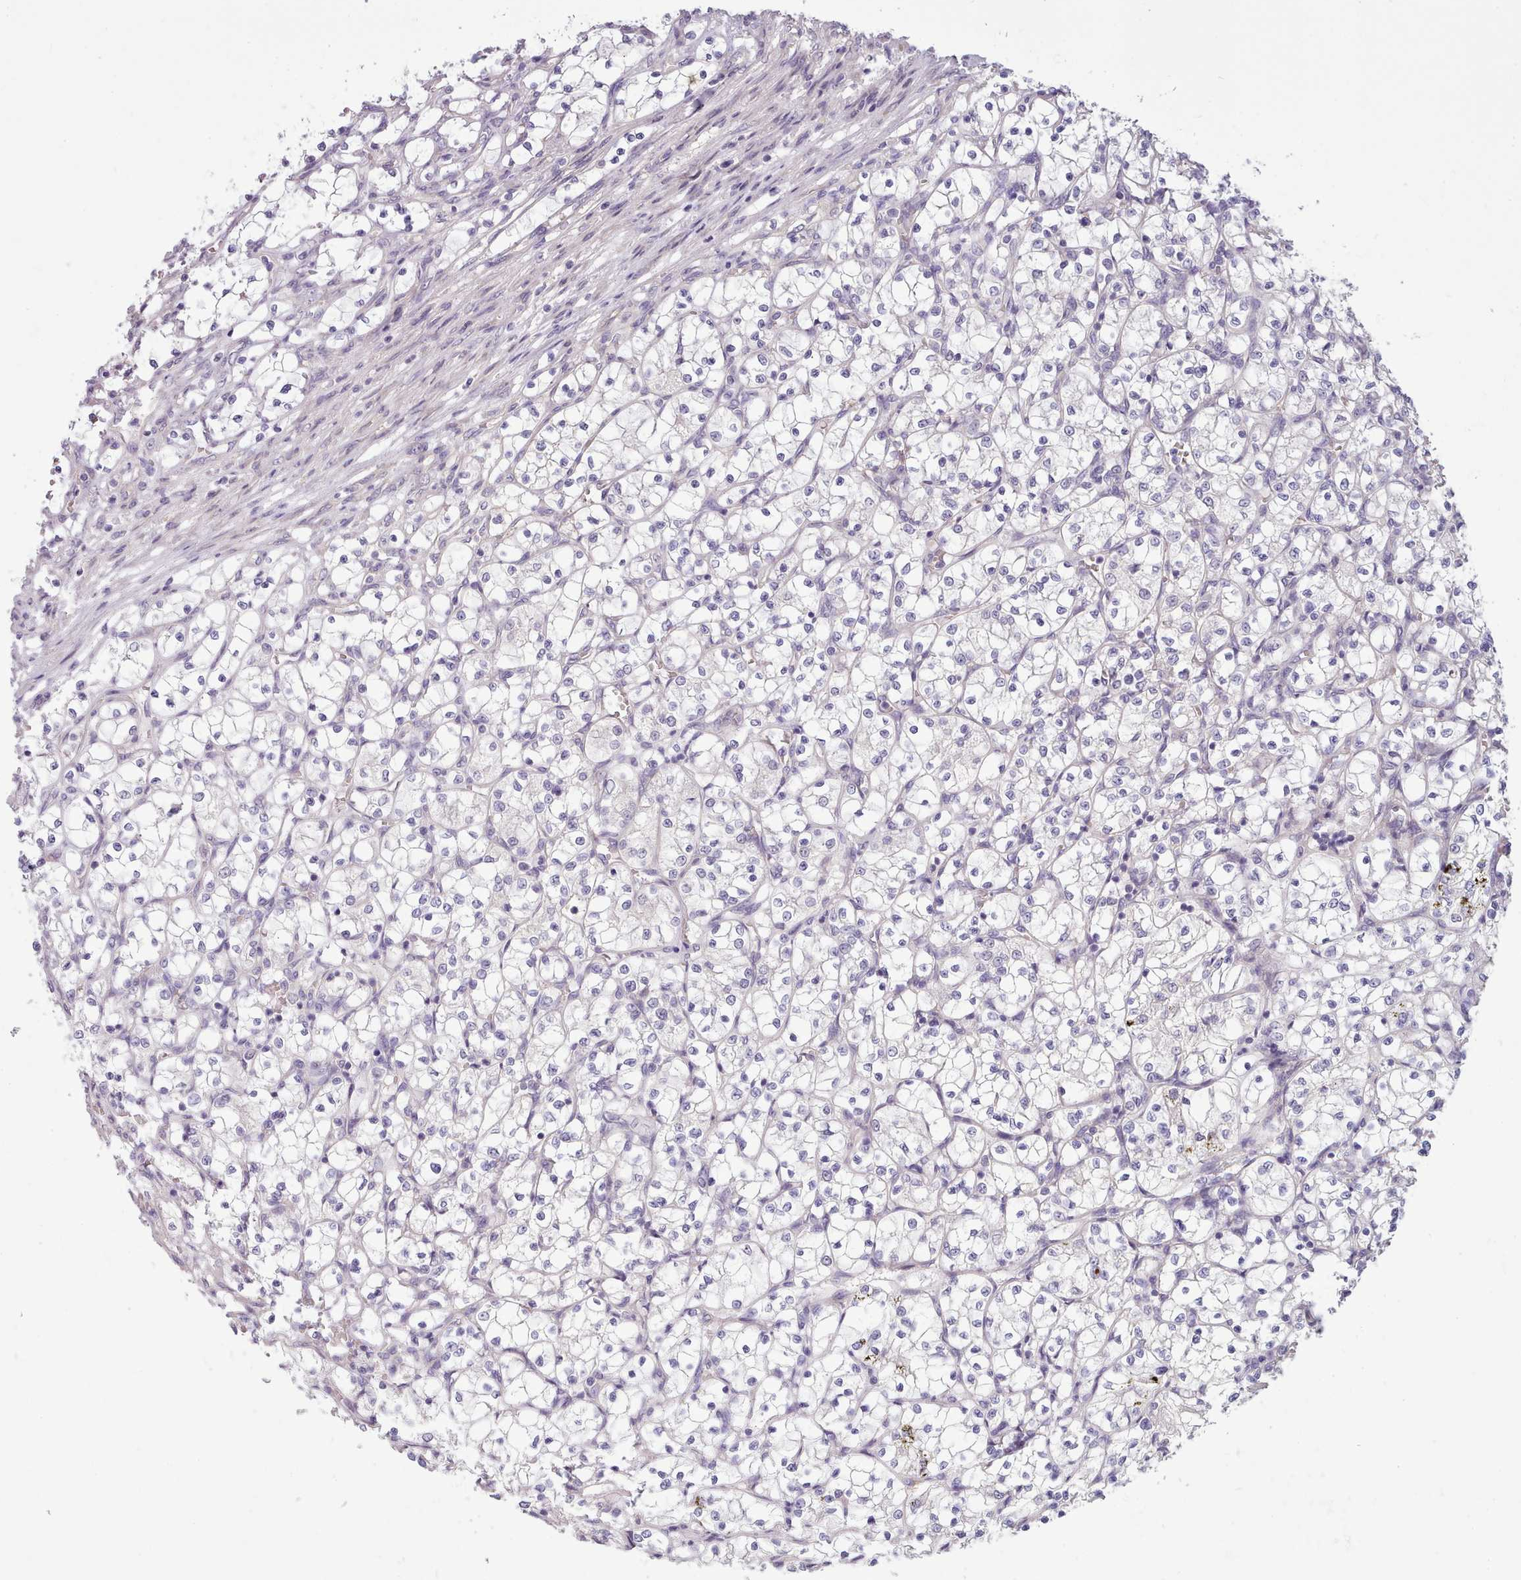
{"staining": {"intensity": "negative", "quantity": "none", "location": "none"}, "tissue": "renal cancer", "cell_type": "Tumor cells", "image_type": "cancer", "snomed": [{"axis": "morphology", "description": "Adenocarcinoma, NOS"}, {"axis": "topography", "description": "Kidney"}], "caption": "Renal cancer (adenocarcinoma) was stained to show a protein in brown. There is no significant positivity in tumor cells. The staining was performed using DAB (3,3'-diaminobenzidine) to visualize the protein expression in brown, while the nuclei were stained in blue with hematoxylin (Magnification: 20x).", "gene": "DPF1", "patient": {"sex": "female", "age": 69}}